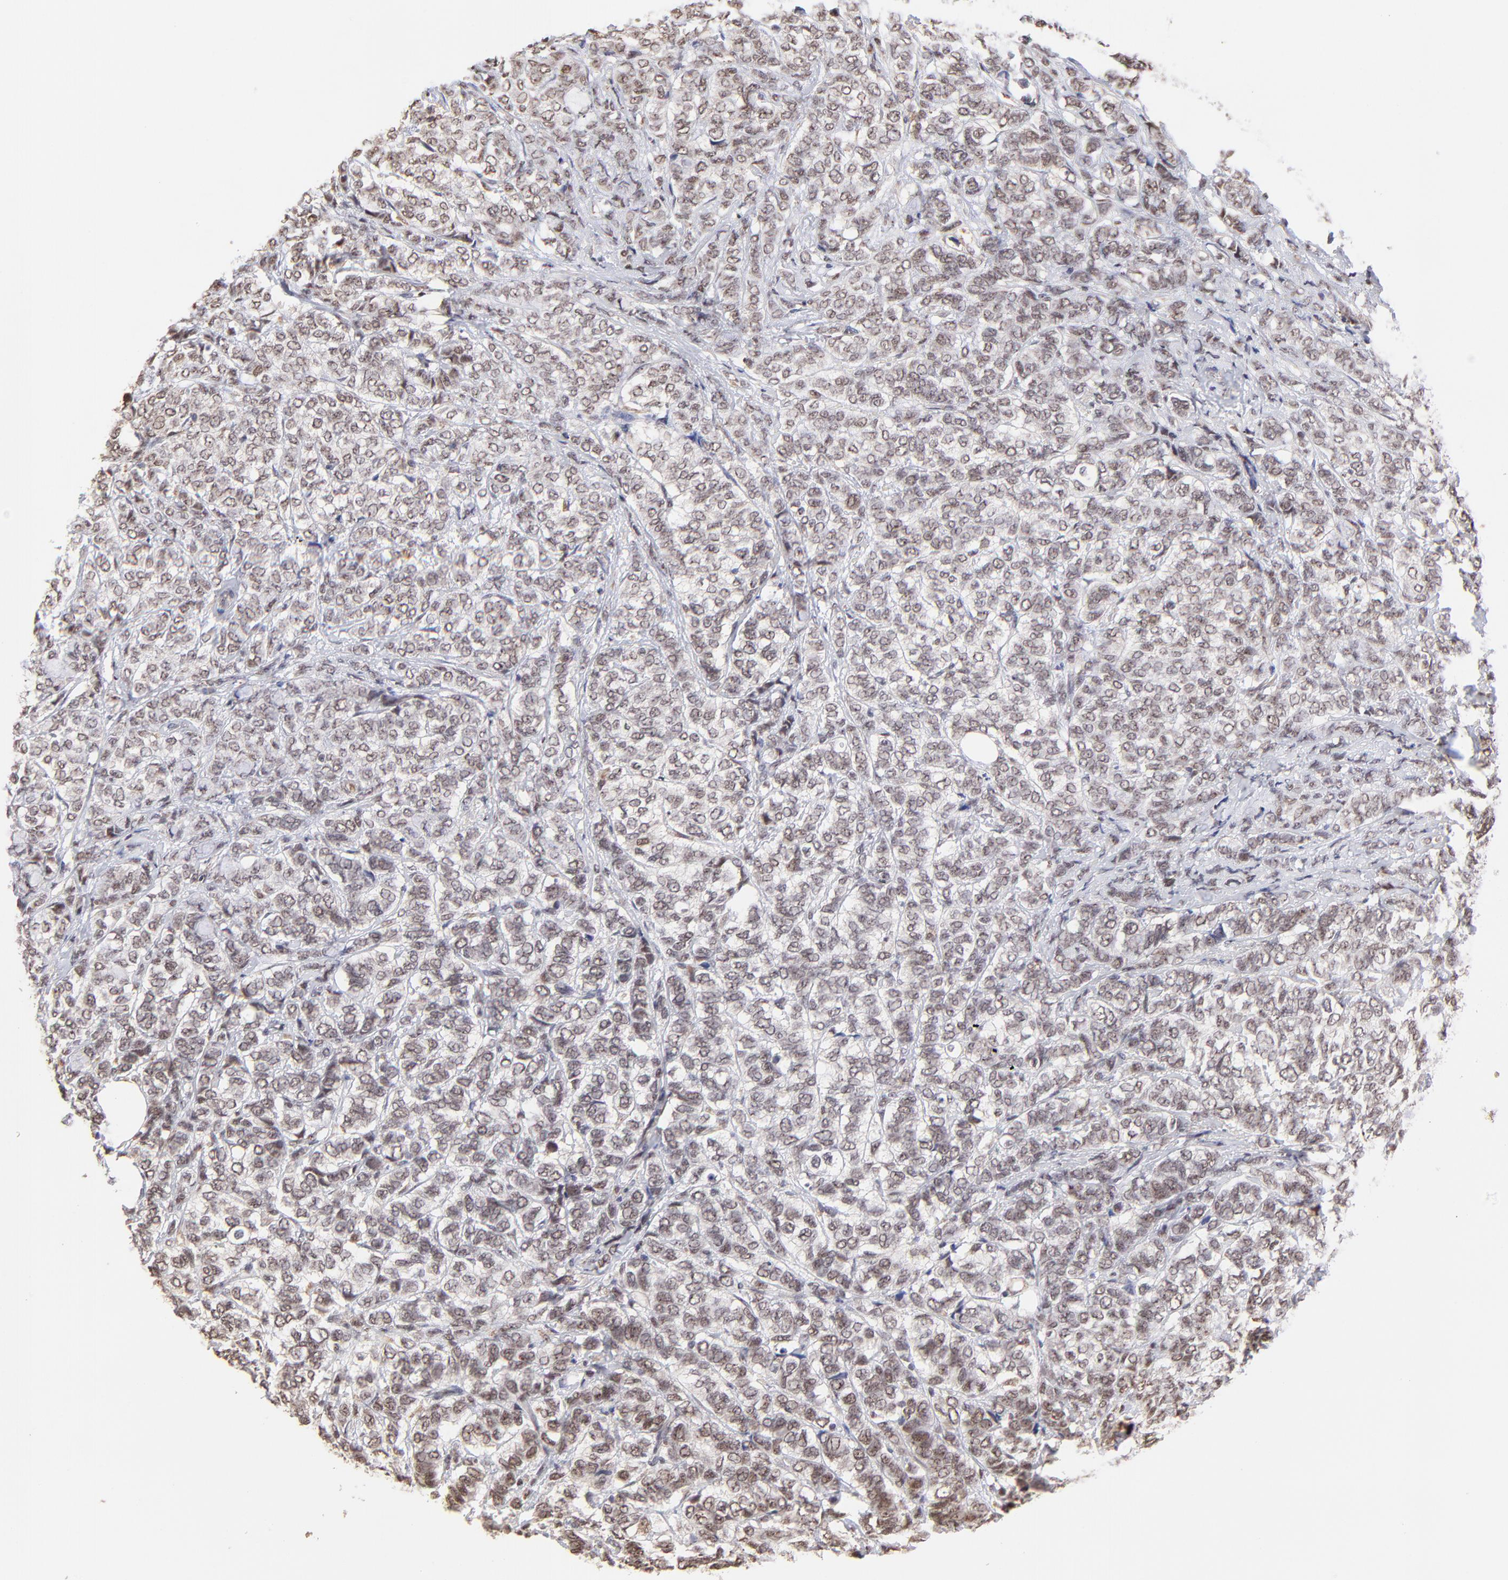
{"staining": {"intensity": "weak", "quantity": ">75%", "location": "cytoplasmic/membranous,nuclear"}, "tissue": "breast cancer", "cell_type": "Tumor cells", "image_type": "cancer", "snomed": [{"axis": "morphology", "description": "Lobular carcinoma"}, {"axis": "topography", "description": "Breast"}], "caption": "A brown stain highlights weak cytoplasmic/membranous and nuclear positivity of a protein in lobular carcinoma (breast) tumor cells. The protein of interest is stained brown, and the nuclei are stained in blue (DAB IHC with brightfield microscopy, high magnification).", "gene": "ZNF670", "patient": {"sex": "female", "age": 60}}